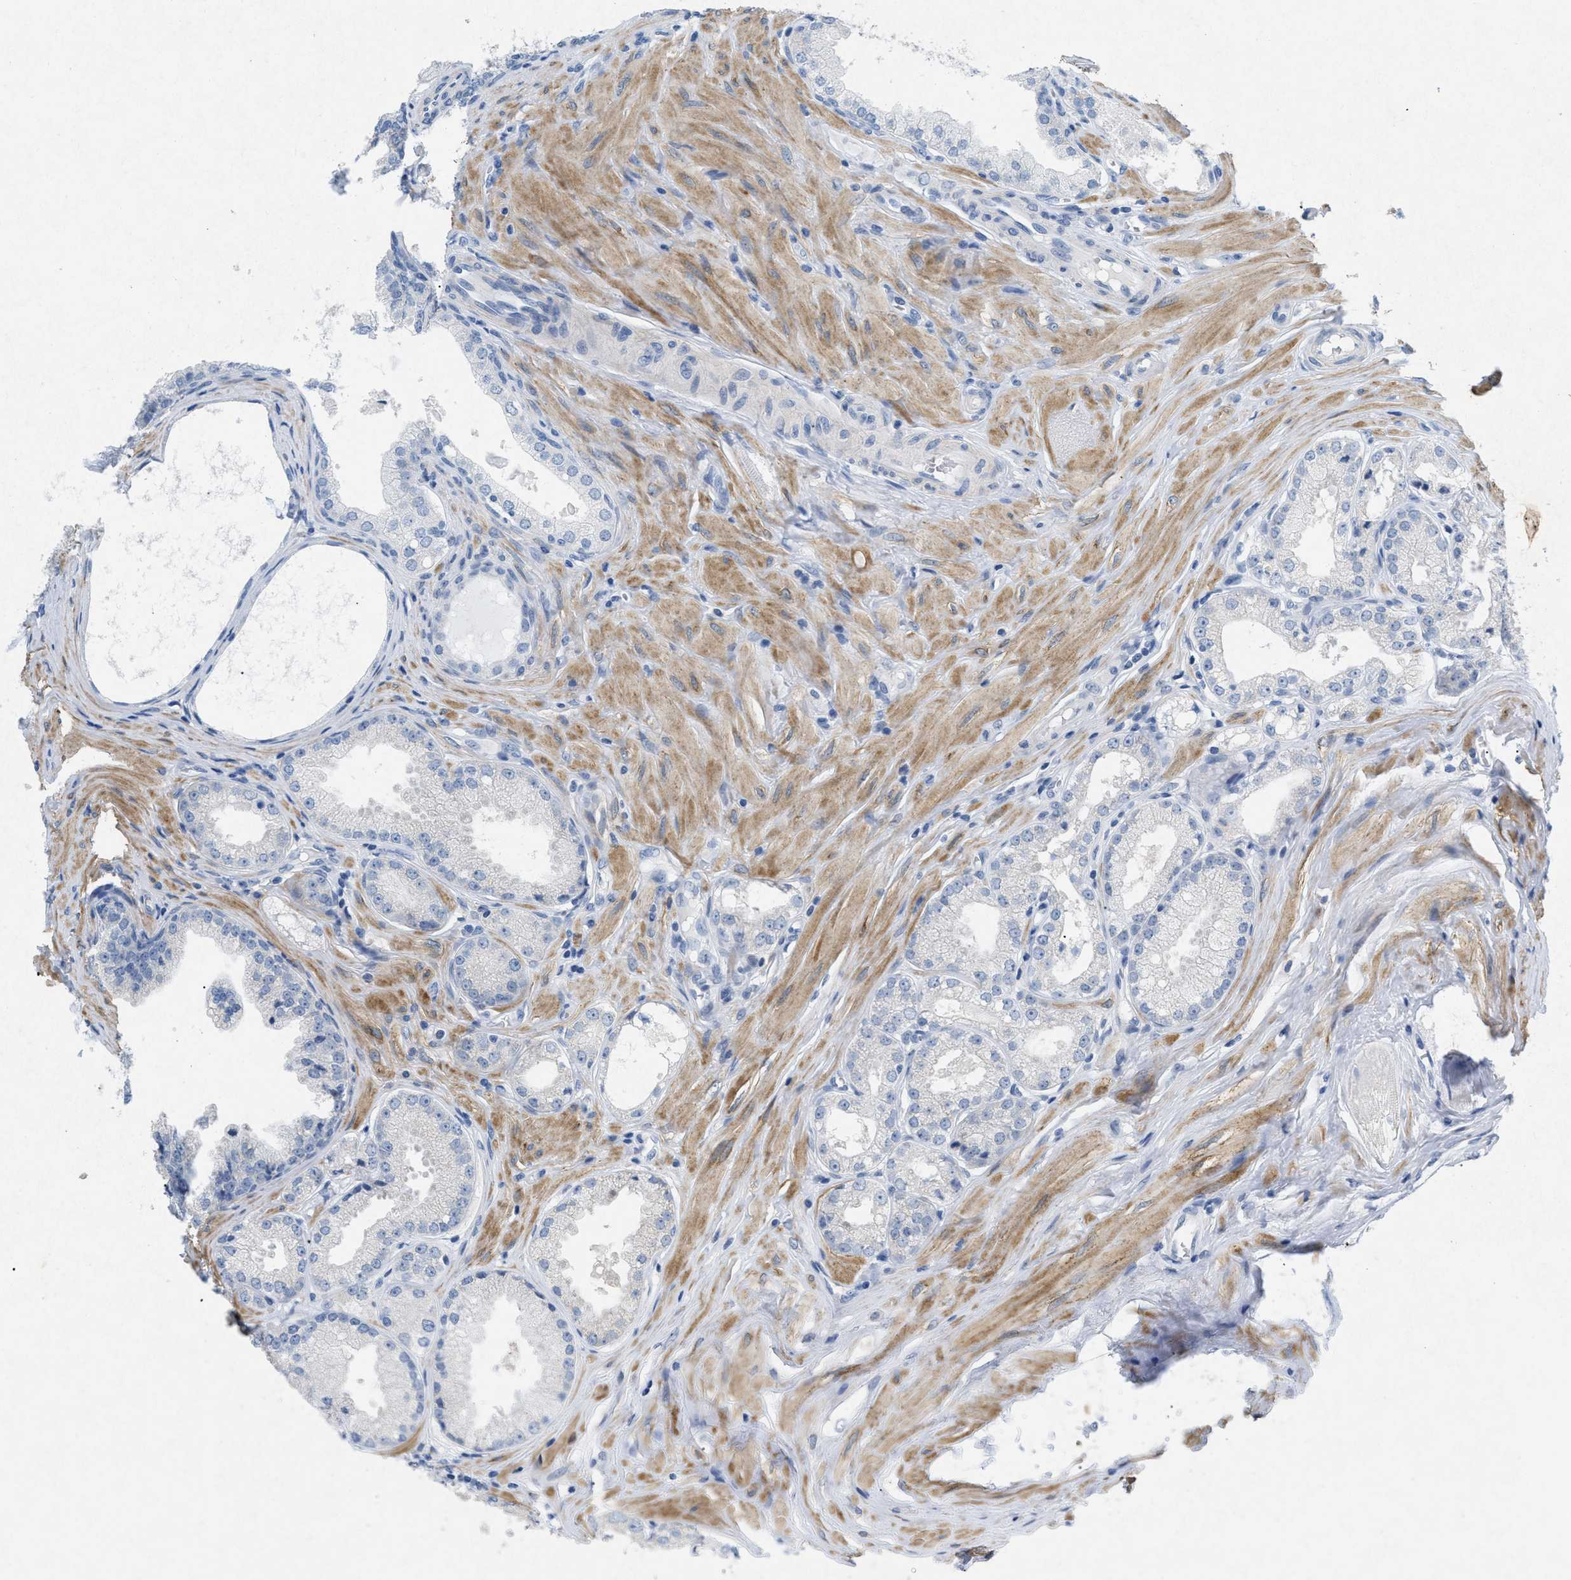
{"staining": {"intensity": "negative", "quantity": "none", "location": "none"}, "tissue": "prostate cancer", "cell_type": "Tumor cells", "image_type": "cancer", "snomed": [{"axis": "morphology", "description": "Adenocarcinoma, Low grade"}, {"axis": "topography", "description": "Prostate"}], "caption": "IHC histopathology image of human prostate adenocarcinoma (low-grade) stained for a protein (brown), which demonstrates no positivity in tumor cells.", "gene": "TASOR", "patient": {"sex": "male", "age": 57}}